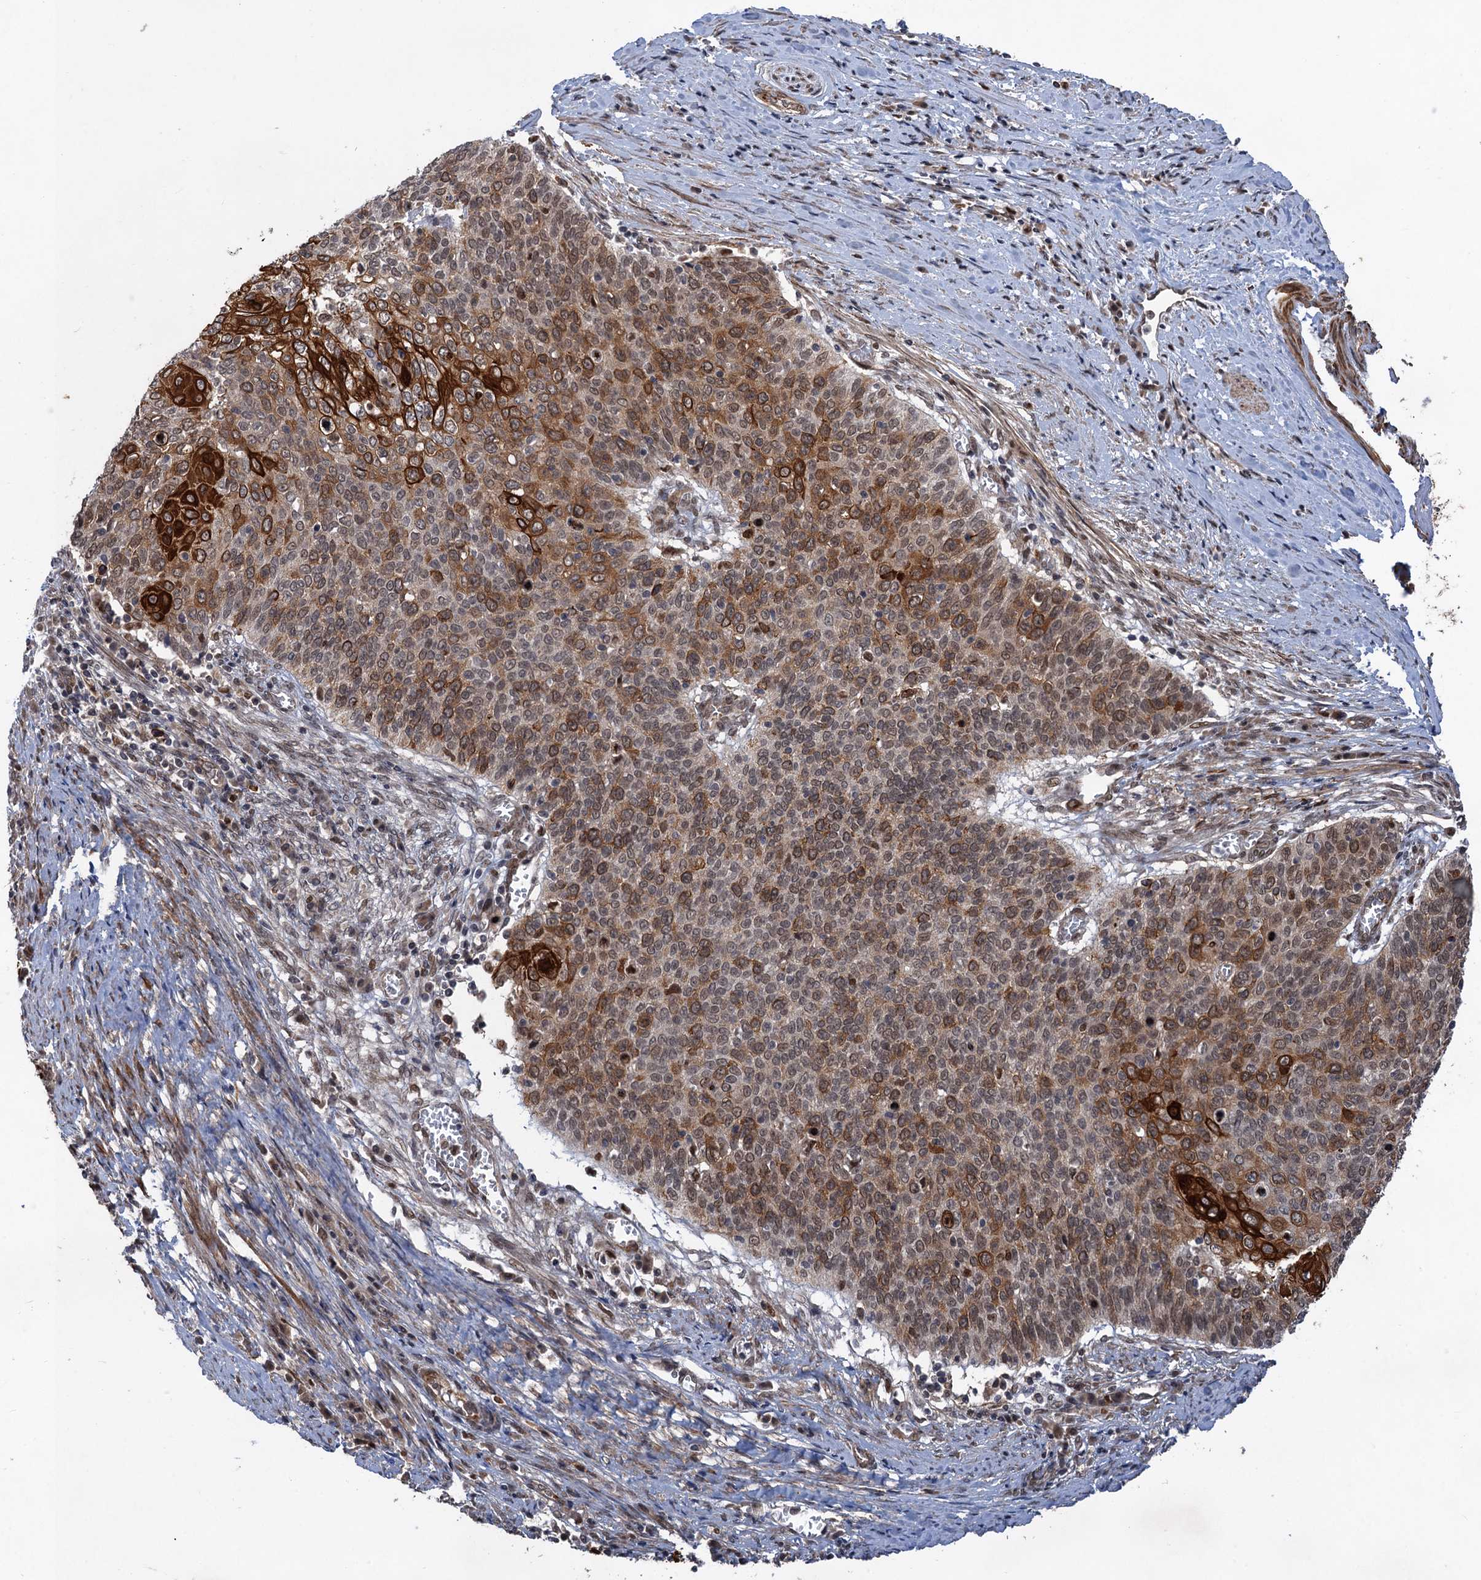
{"staining": {"intensity": "strong", "quantity": "<25%", "location": "cytoplasmic/membranous"}, "tissue": "cervical cancer", "cell_type": "Tumor cells", "image_type": "cancer", "snomed": [{"axis": "morphology", "description": "Squamous cell carcinoma, NOS"}, {"axis": "topography", "description": "Cervix"}], "caption": "About <25% of tumor cells in cervical cancer (squamous cell carcinoma) show strong cytoplasmic/membranous protein staining as visualized by brown immunohistochemical staining.", "gene": "TTC31", "patient": {"sex": "female", "age": 39}}